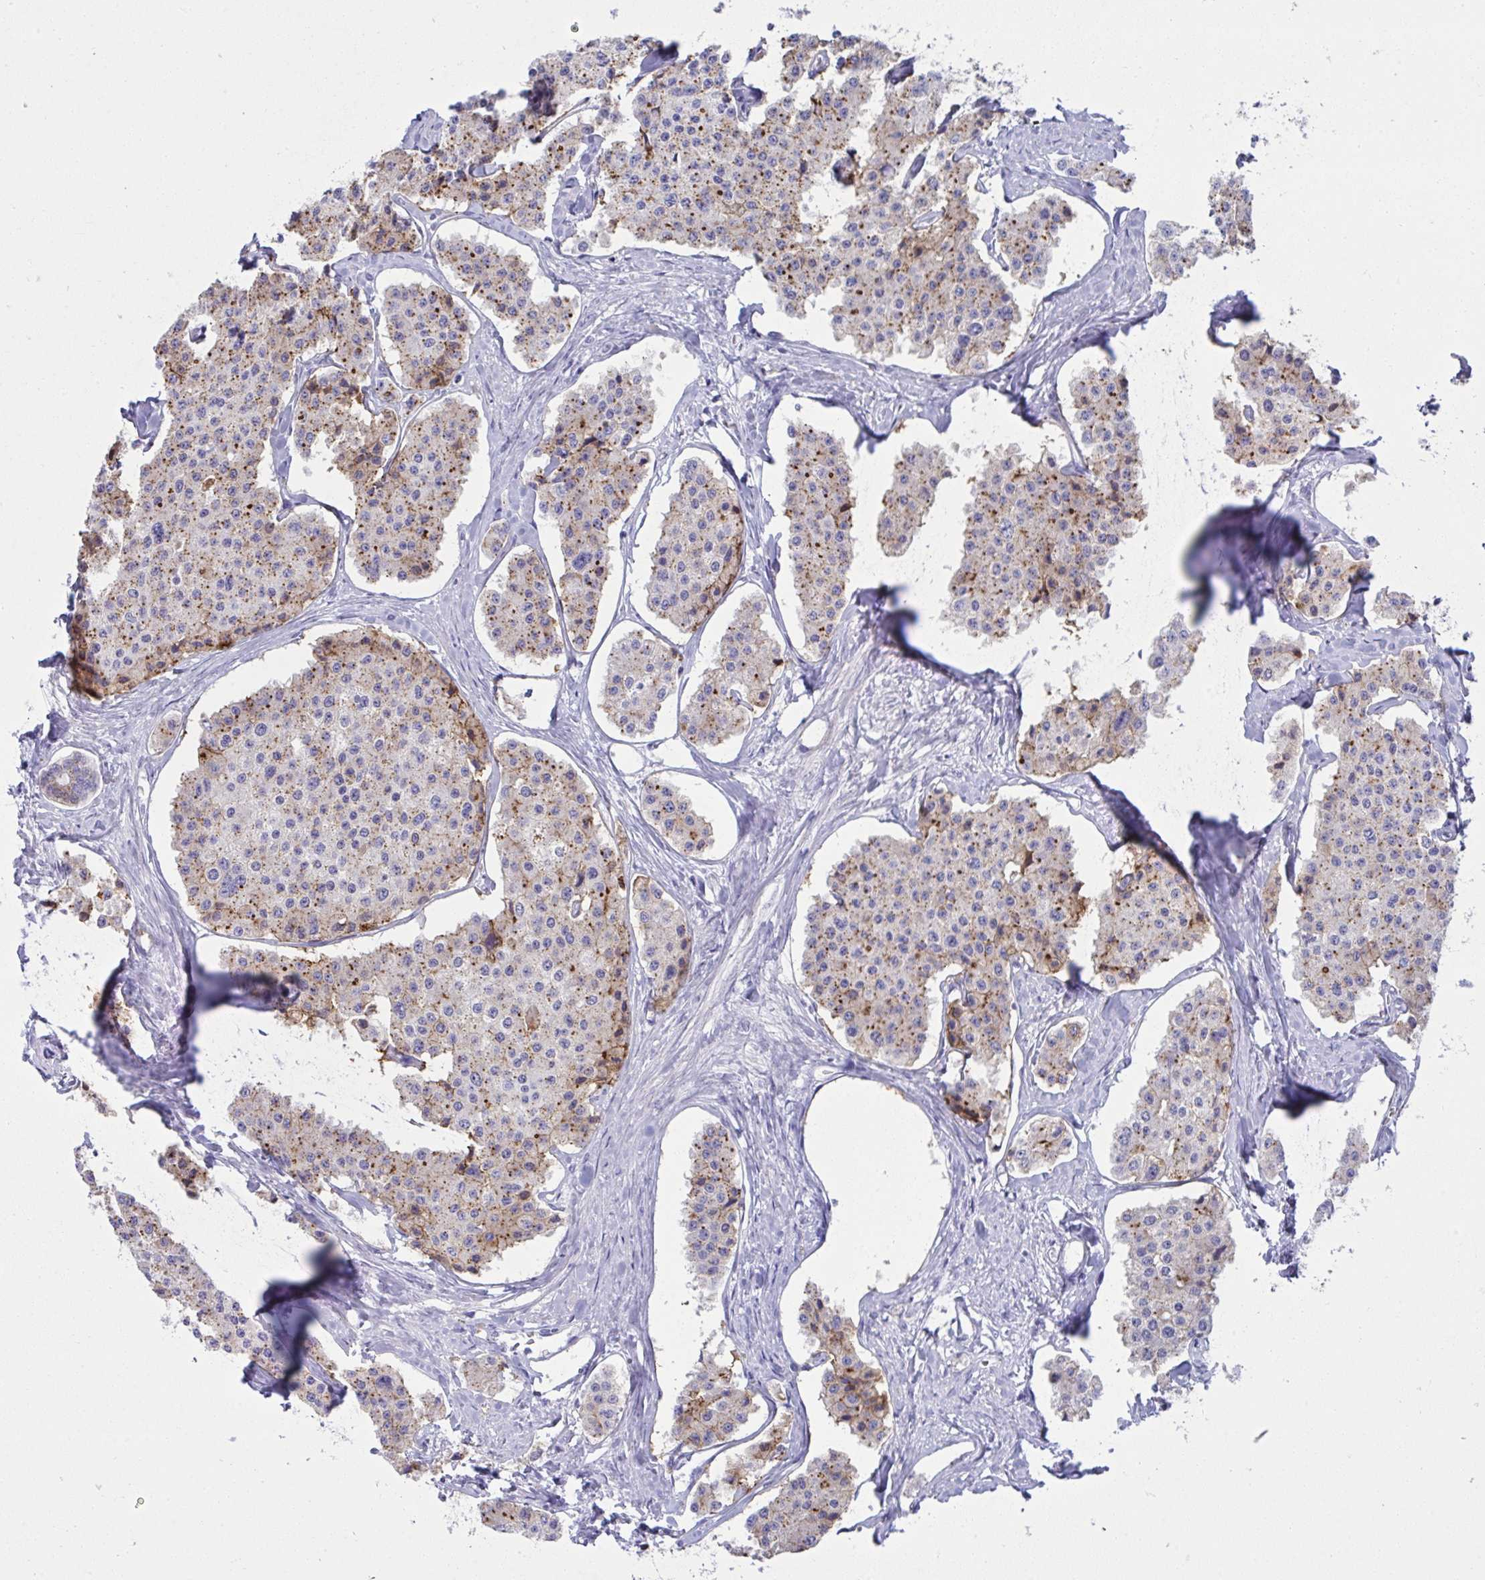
{"staining": {"intensity": "moderate", "quantity": "25%-75%", "location": "cytoplasmic/membranous"}, "tissue": "carcinoid", "cell_type": "Tumor cells", "image_type": "cancer", "snomed": [{"axis": "morphology", "description": "Carcinoid, malignant, NOS"}, {"axis": "topography", "description": "Small intestine"}], "caption": "An image showing moderate cytoplasmic/membranous staining in about 25%-75% of tumor cells in carcinoid, as visualized by brown immunohistochemical staining.", "gene": "RGPD5", "patient": {"sex": "female", "age": 65}}